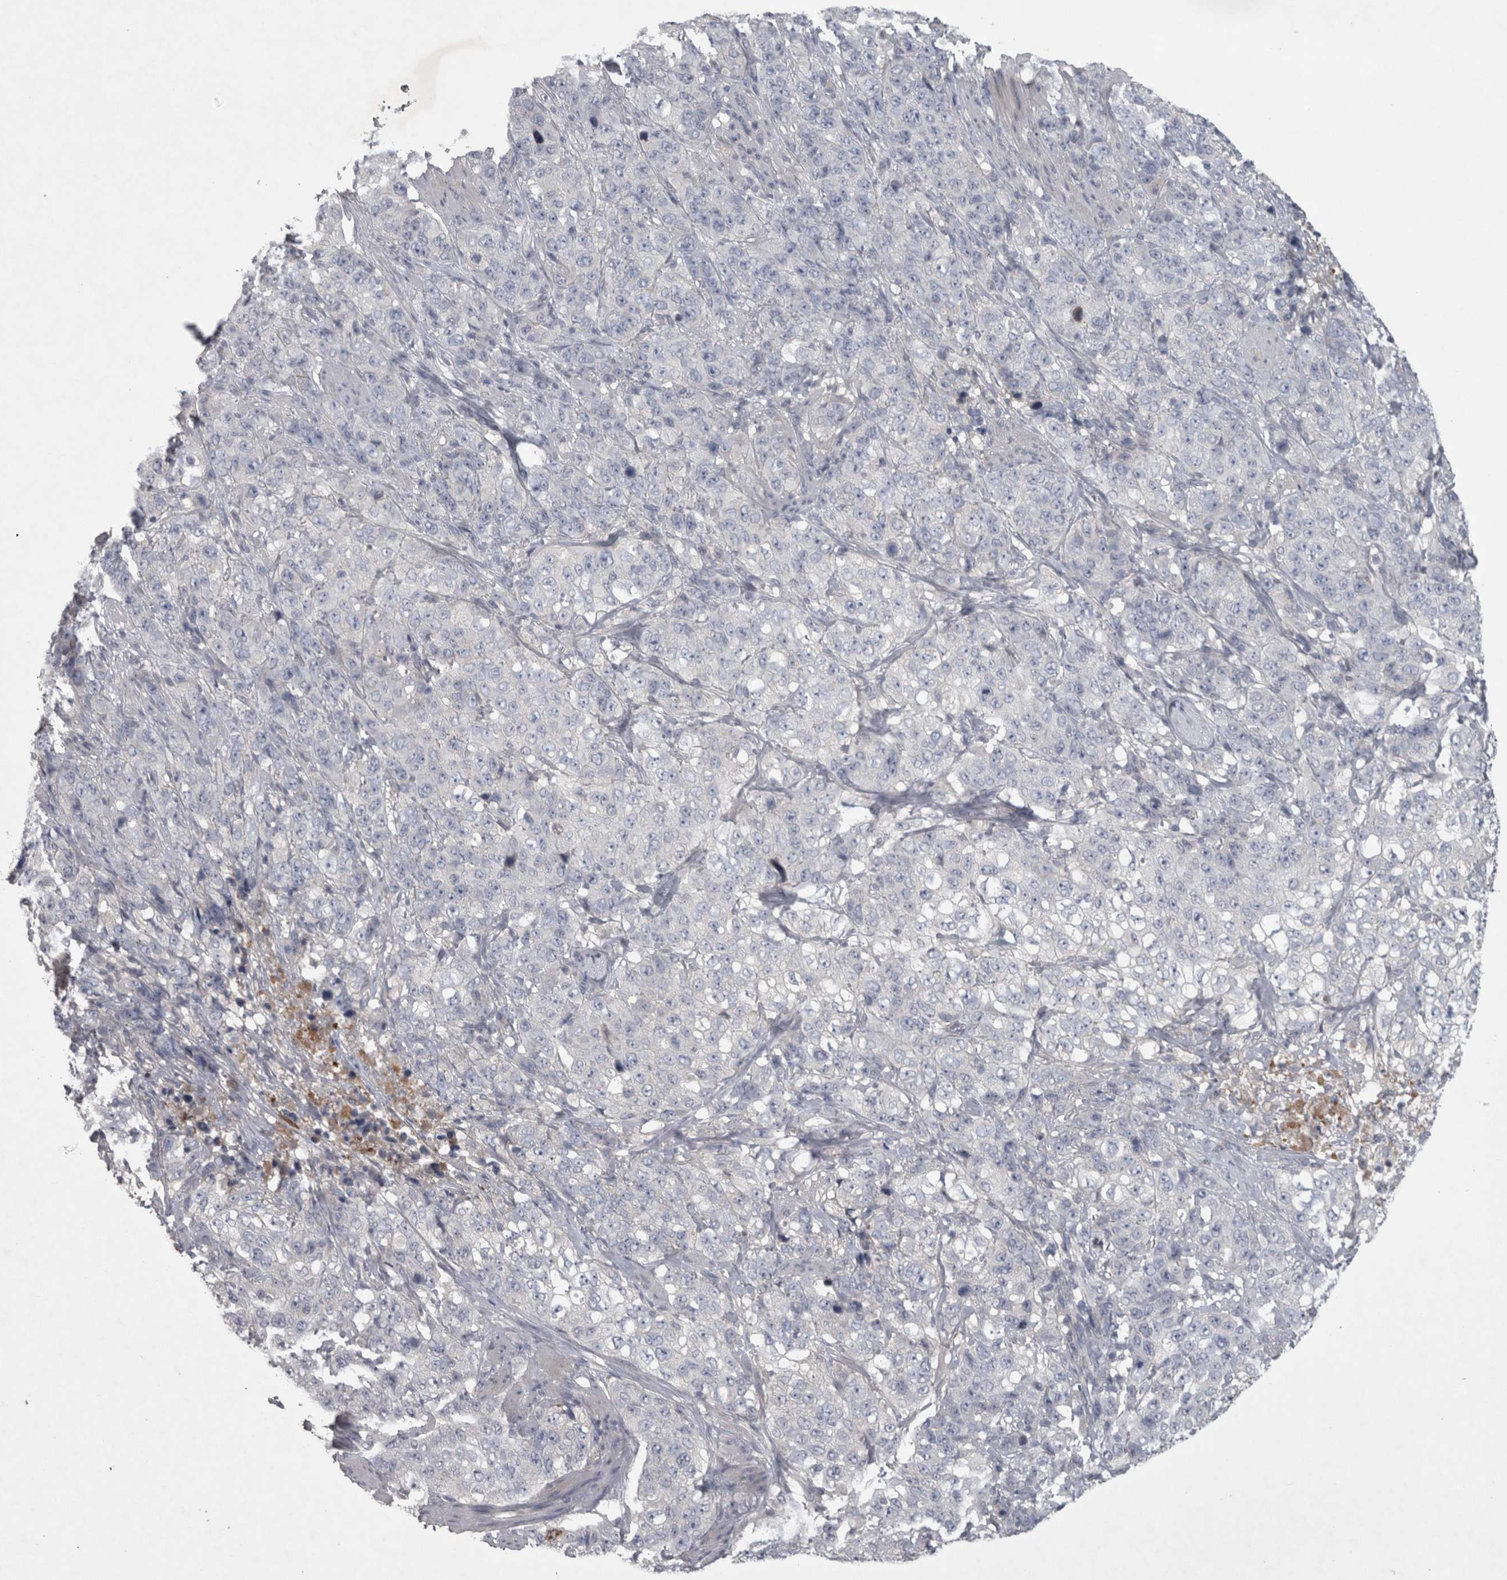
{"staining": {"intensity": "negative", "quantity": "none", "location": "none"}, "tissue": "stomach cancer", "cell_type": "Tumor cells", "image_type": "cancer", "snomed": [{"axis": "morphology", "description": "Adenocarcinoma, NOS"}, {"axis": "topography", "description": "Stomach"}], "caption": "Immunohistochemical staining of stomach cancer (adenocarcinoma) shows no significant expression in tumor cells.", "gene": "ENPP7", "patient": {"sex": "male", "age": 48}}